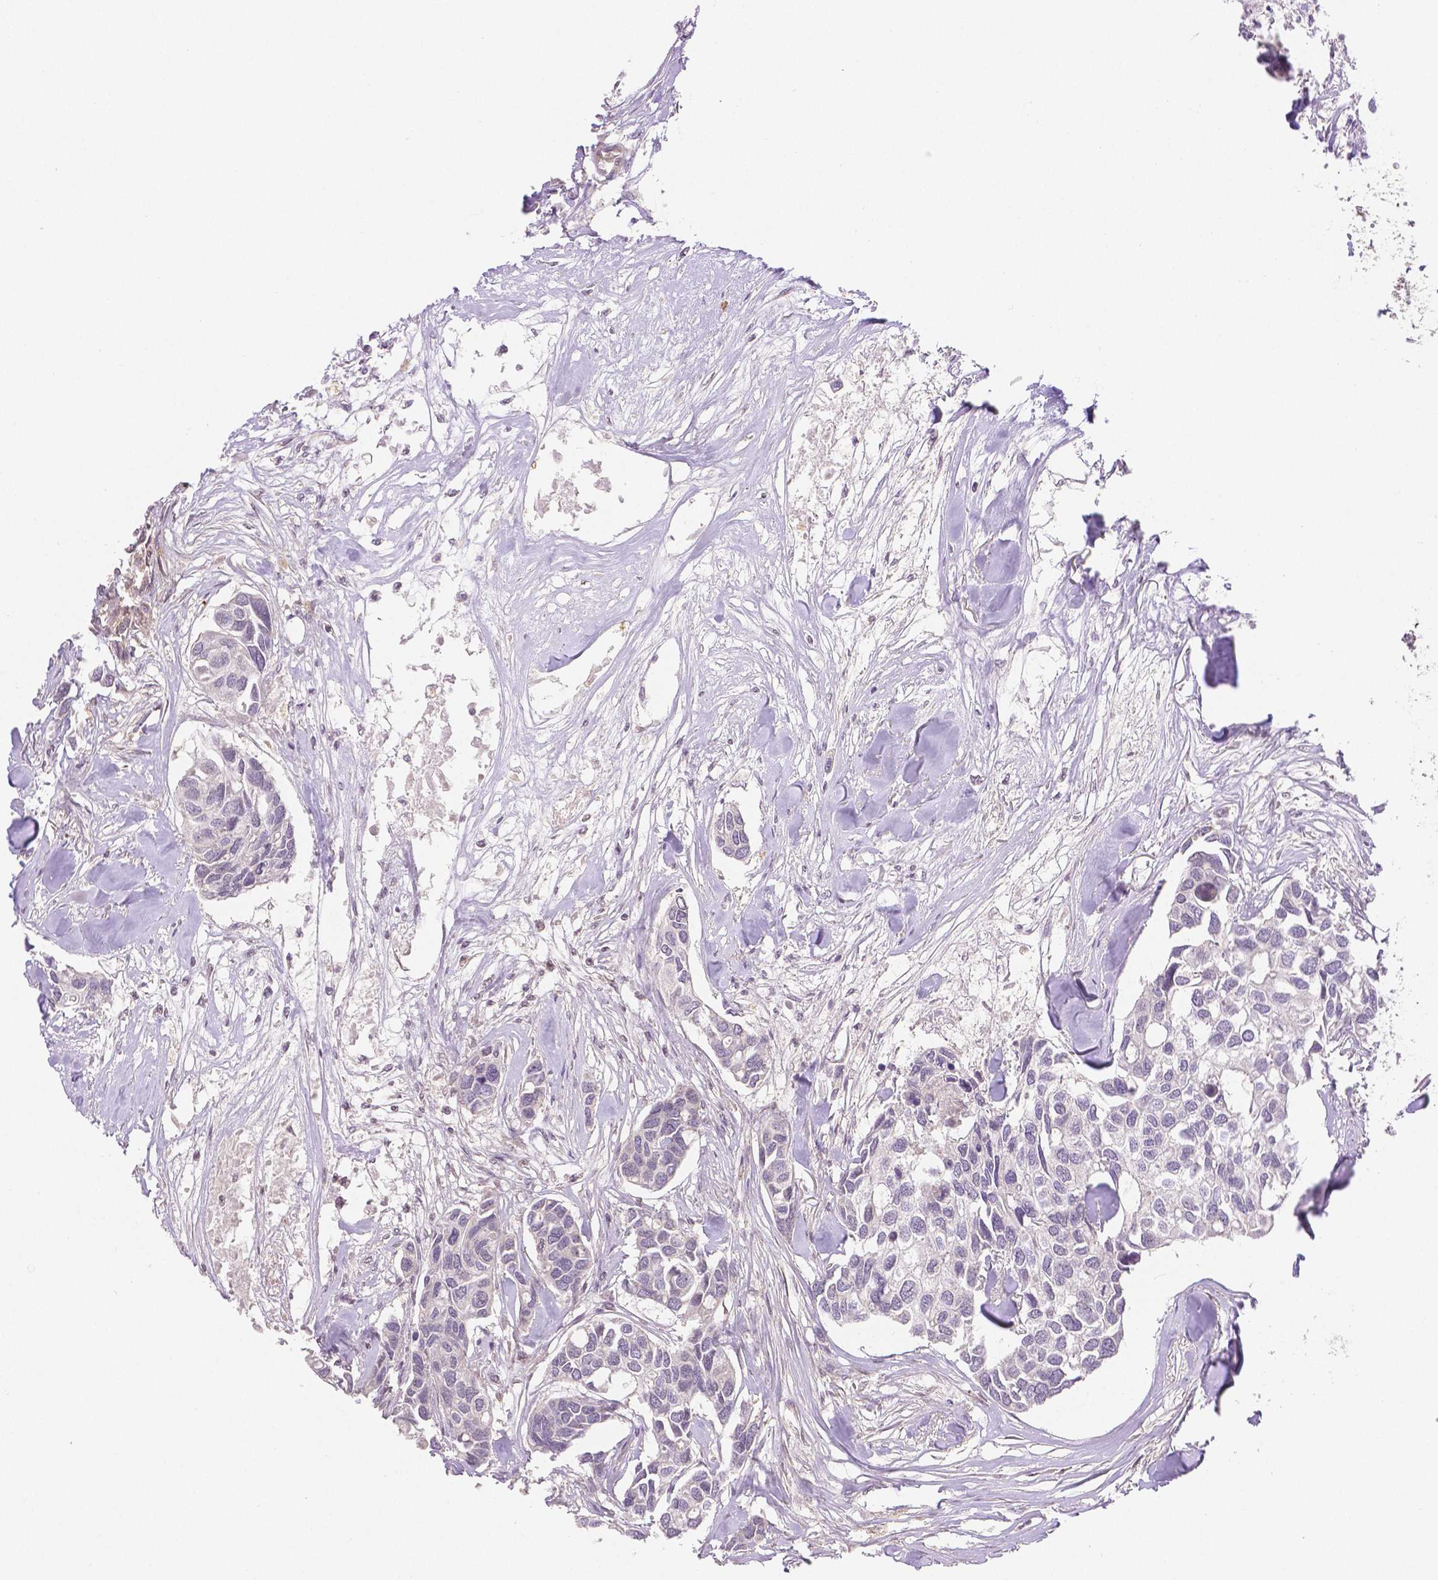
{"staining": {"intensity": "negative", "quantity": "none", "location": "none"}, "tissue": "breast cancer", "cell_type": "Tumor cells", "image_type": "cancer", "snomed": [{"axis": "morphology", "description": "Duct carcinoma"}, {"axis": "topography", "description": "Breast"}], "caption": "DAB (3,3'-diaminobenzidine) immunohistochemical staining of human intraductal carcinoma (breast) displays no significant expression in tumor cells.", "gene": "THY1", "patient": {"sex": "female", "age": 83}}